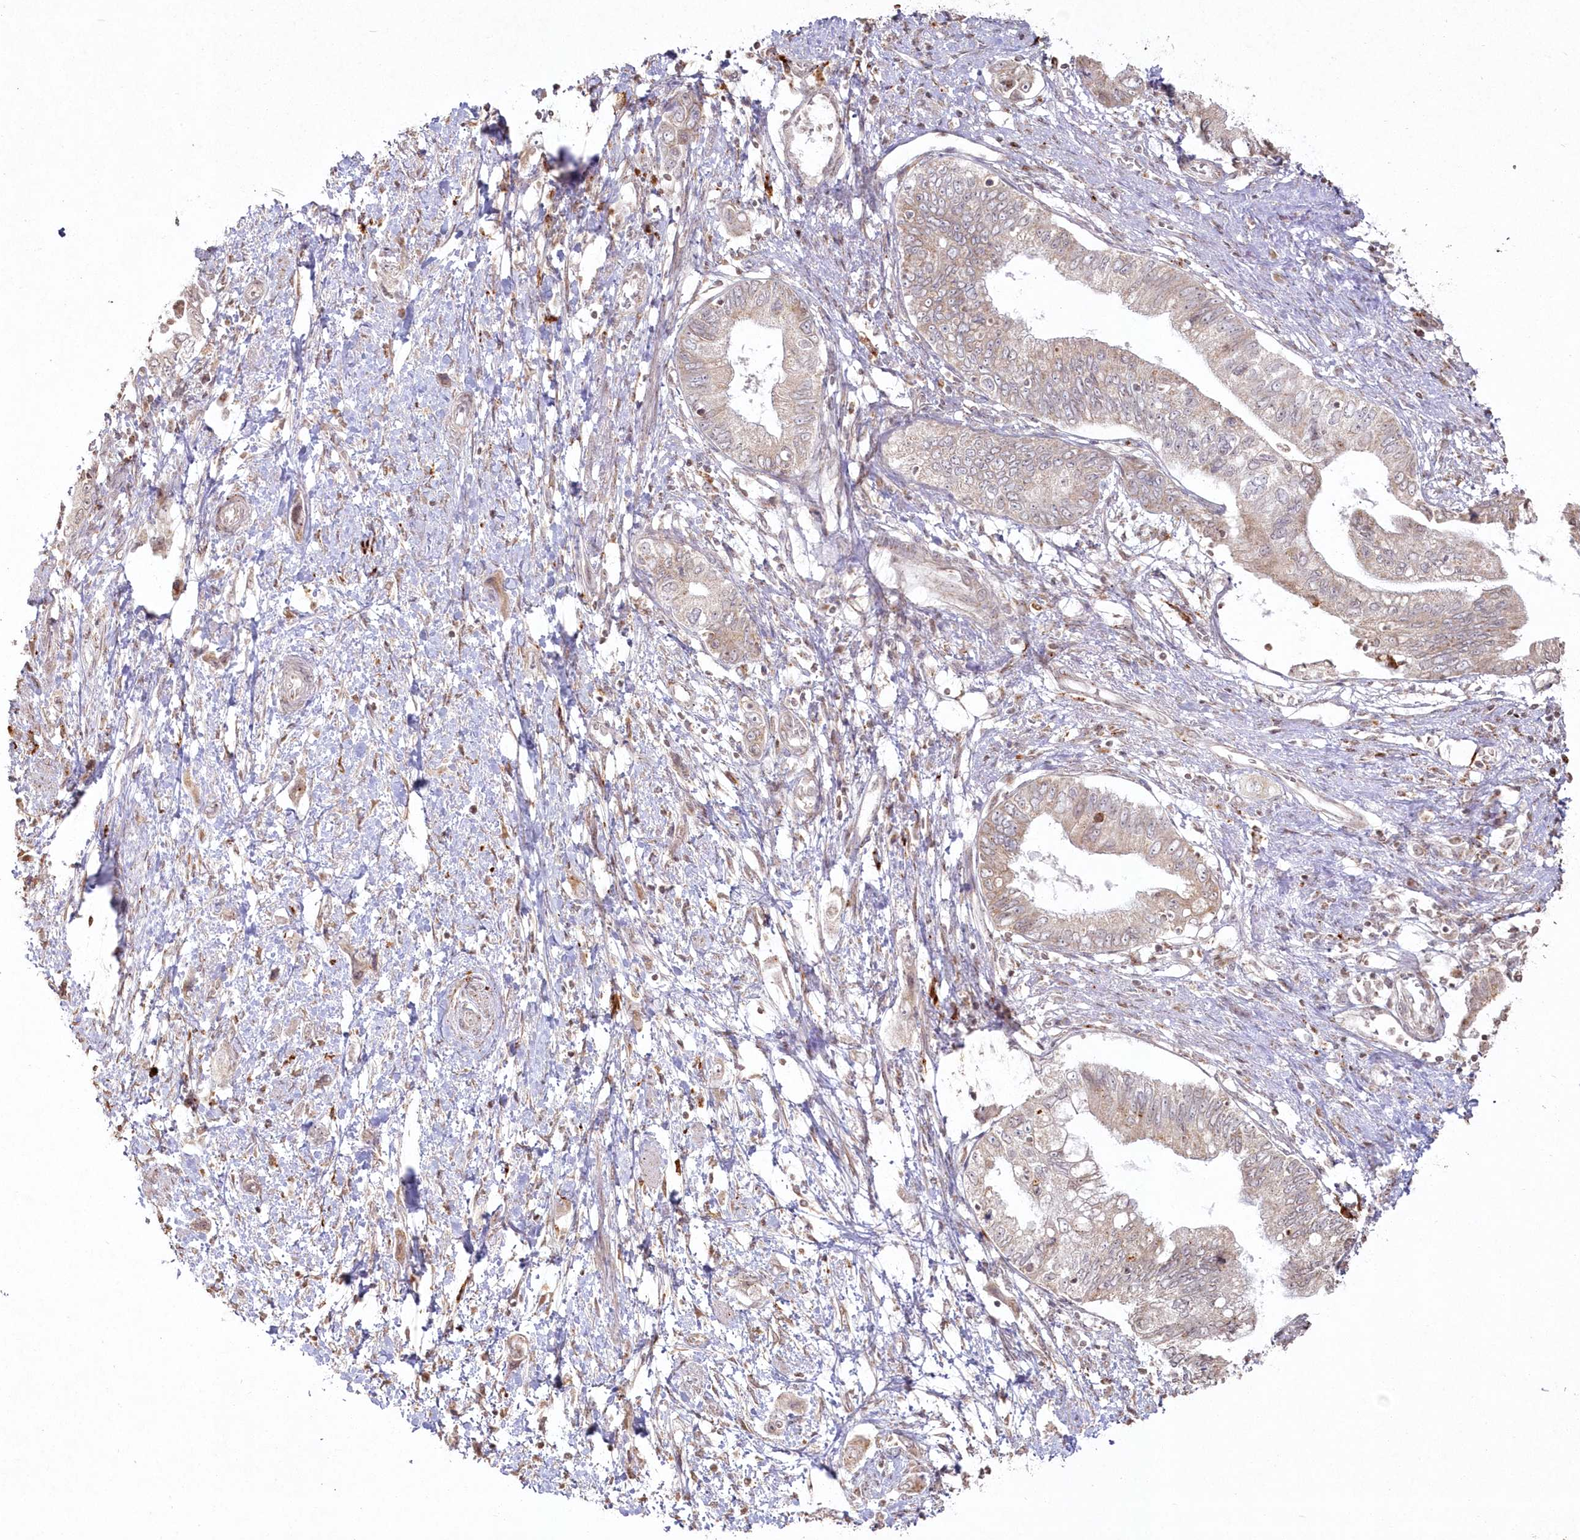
{"staining": {"intensity": "weak", "quantity": "25%-75%", "location": "cytoplasmic/membranous"}, "tissue": "pancreatic cancer", "cell_type": "Tumor cells", "image_type": "cancer", "snomed": [{"axis": "morphology", "description": "Adenocarcinoma, NOS"}, {"axis": "topography", "description": "Pancreas"}], "caption": "Tumor cells exhibit low levels of weak cytoplasmic/membranous staining in about 25%-75% of cells in pancreatic adenocarcinoma. Using DAB (brown) and hematoxylin (blue) stains, captured at high magnification using brightfield microscopy.", "gene": "ARSB", "patient": {"sex": "female", "age": 73}}